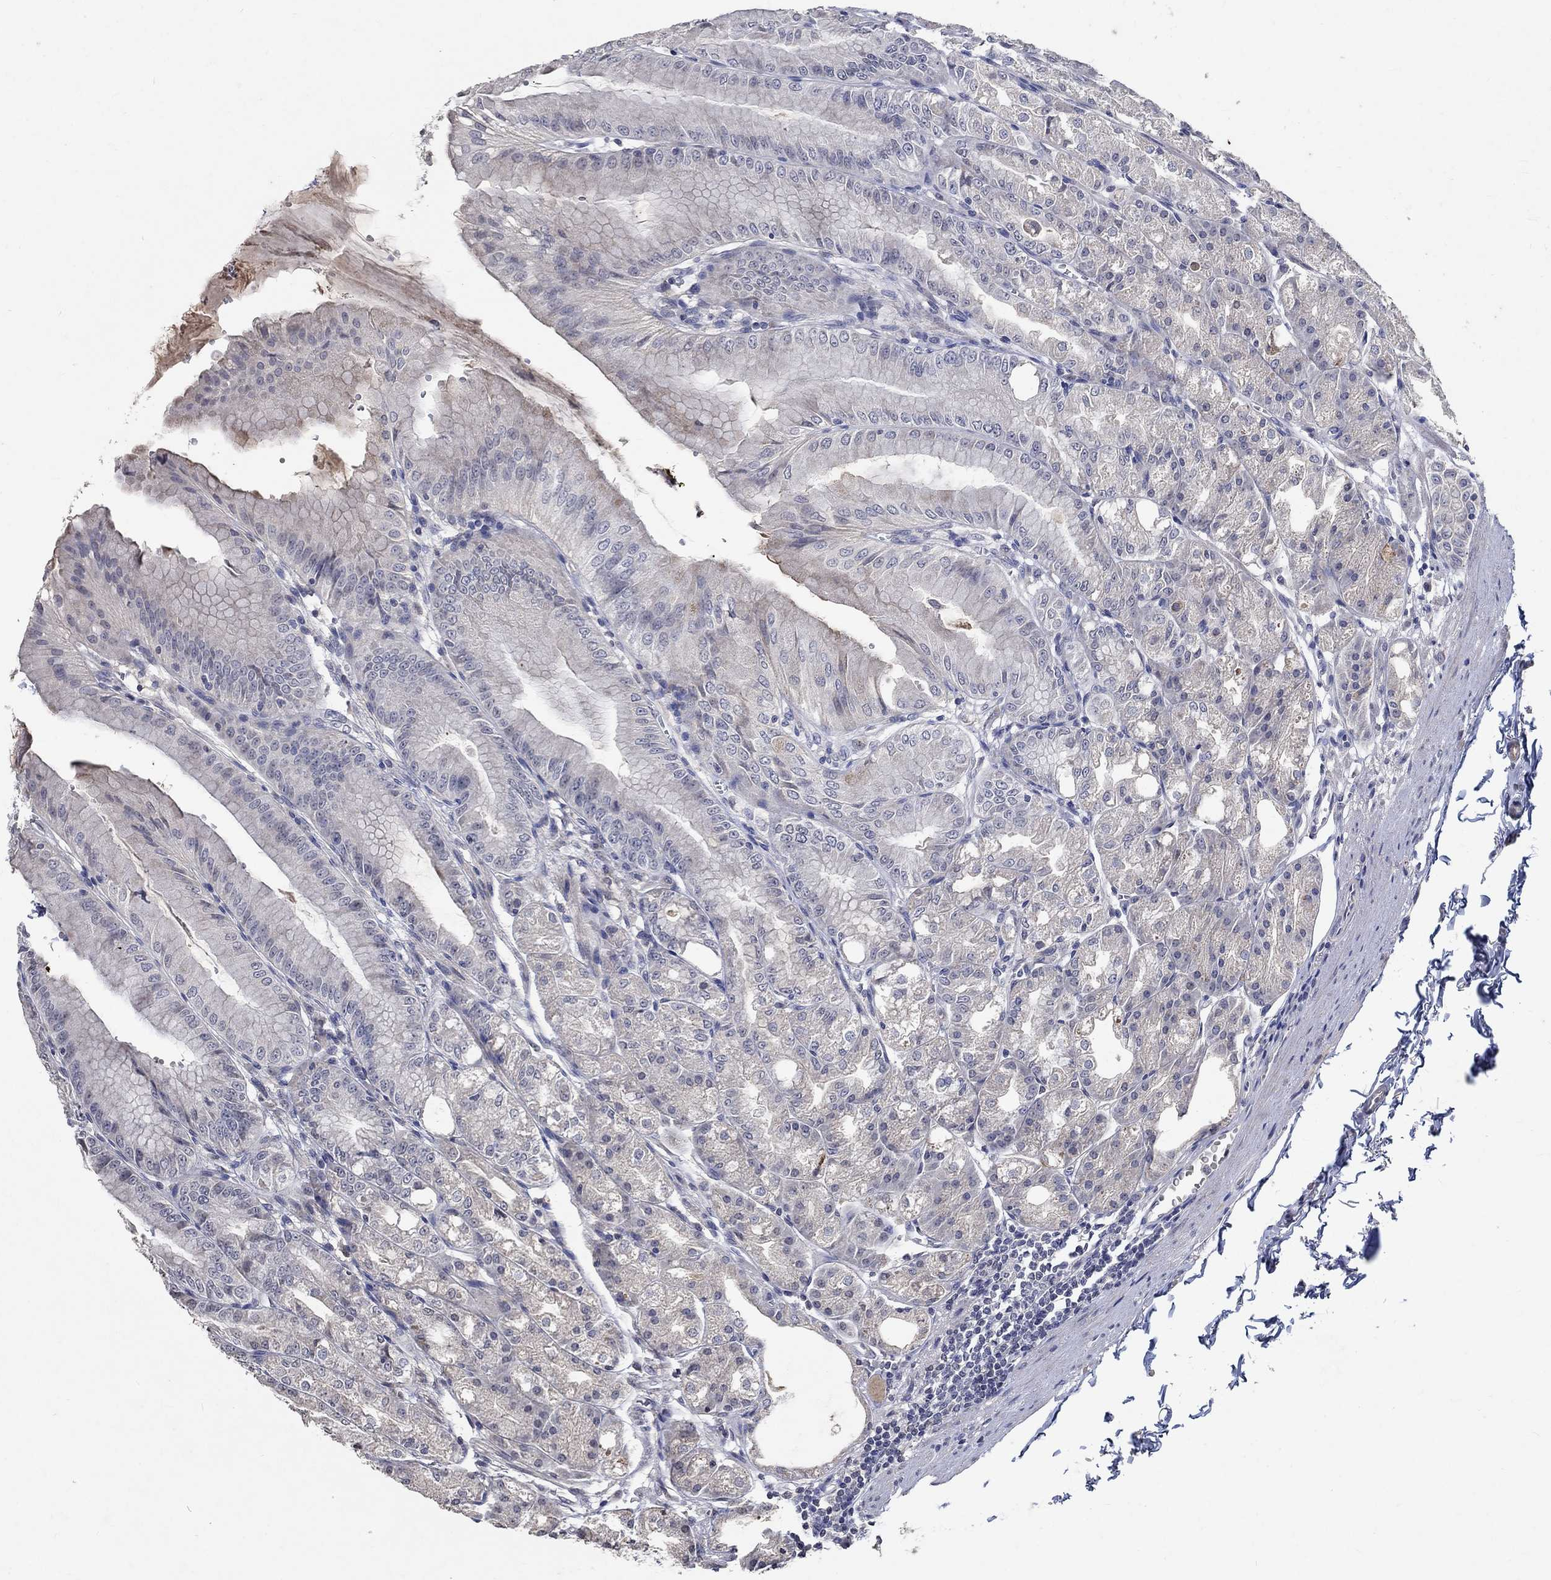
{"staining": {"intensity": "strong", "quantity": "<25%", "location": "cytoplasmic/membranous"}, "tissue": "stomach", "cell_type": "Glandular cells", "image_type": "normal", "snomed": [{"axis": "morphology", "description": "Normal tissue, NOS"}, {"axis": "topography", "description": "Stomach"}], "caption": "The histopathology image demonstrates immunohistochemical staining of benign stomach. There is strong cytoplasmic/membranous staining is present in approximately <25% of glandular cells.", "gene": "TMEM169", "patient": {"sex": "male", "age": 71}}